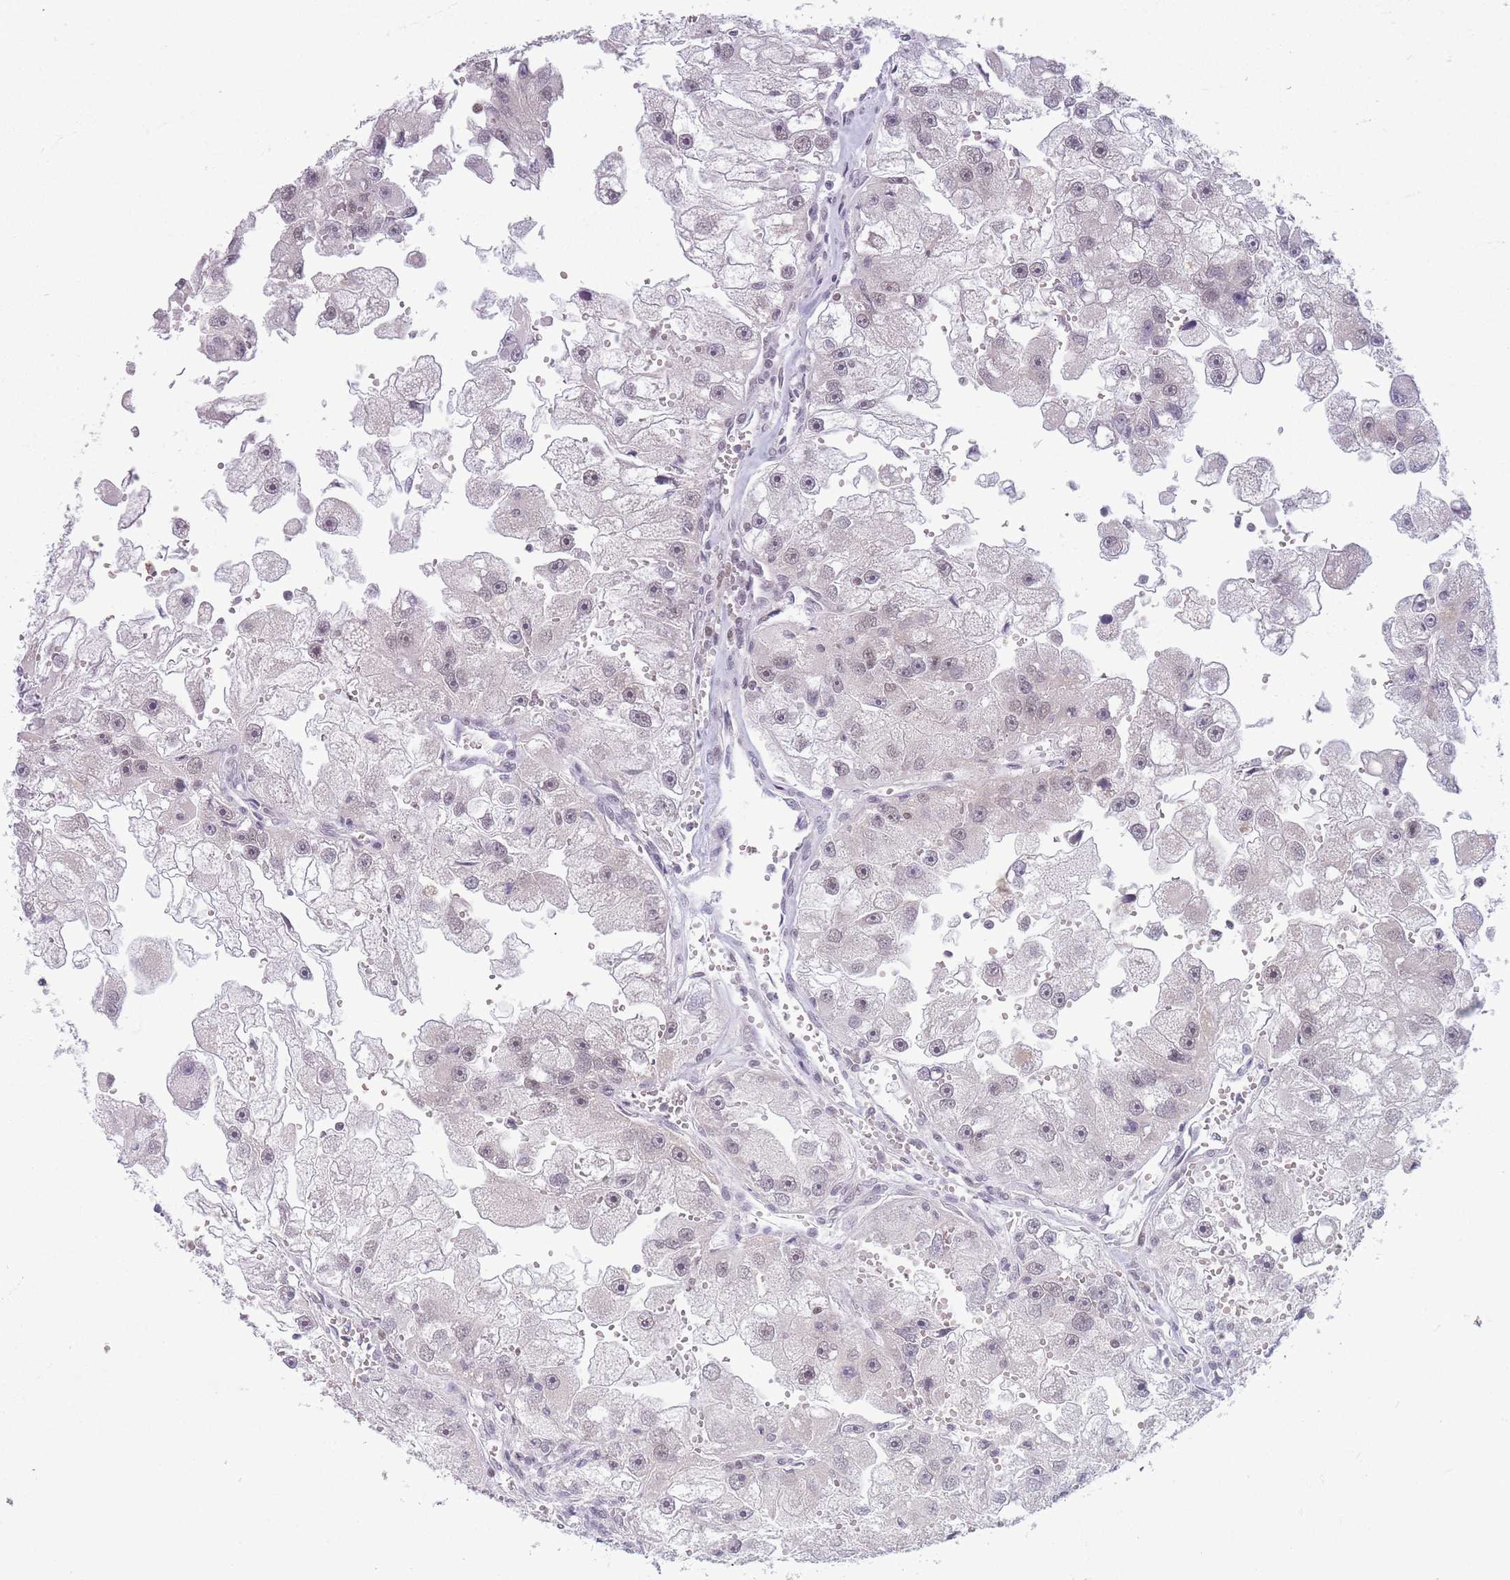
{"staining": {"intensity": "negative", "quantity": "none", "location": "none"}, "tissue": "renal cancer", "cell_type": "Tumor cells", "image_type": "cancer", "snomed": [{"axis": "morphology", "description": "Adenocarcinoma, NOS"}, {"axis": "topography", "description": "Kidney"}], "caption": "Tumor cells show no significant protein staining in renal adenocarcinoma.", "gene": "ARID3B", "patient": {"sex": "male", "age": 63}}